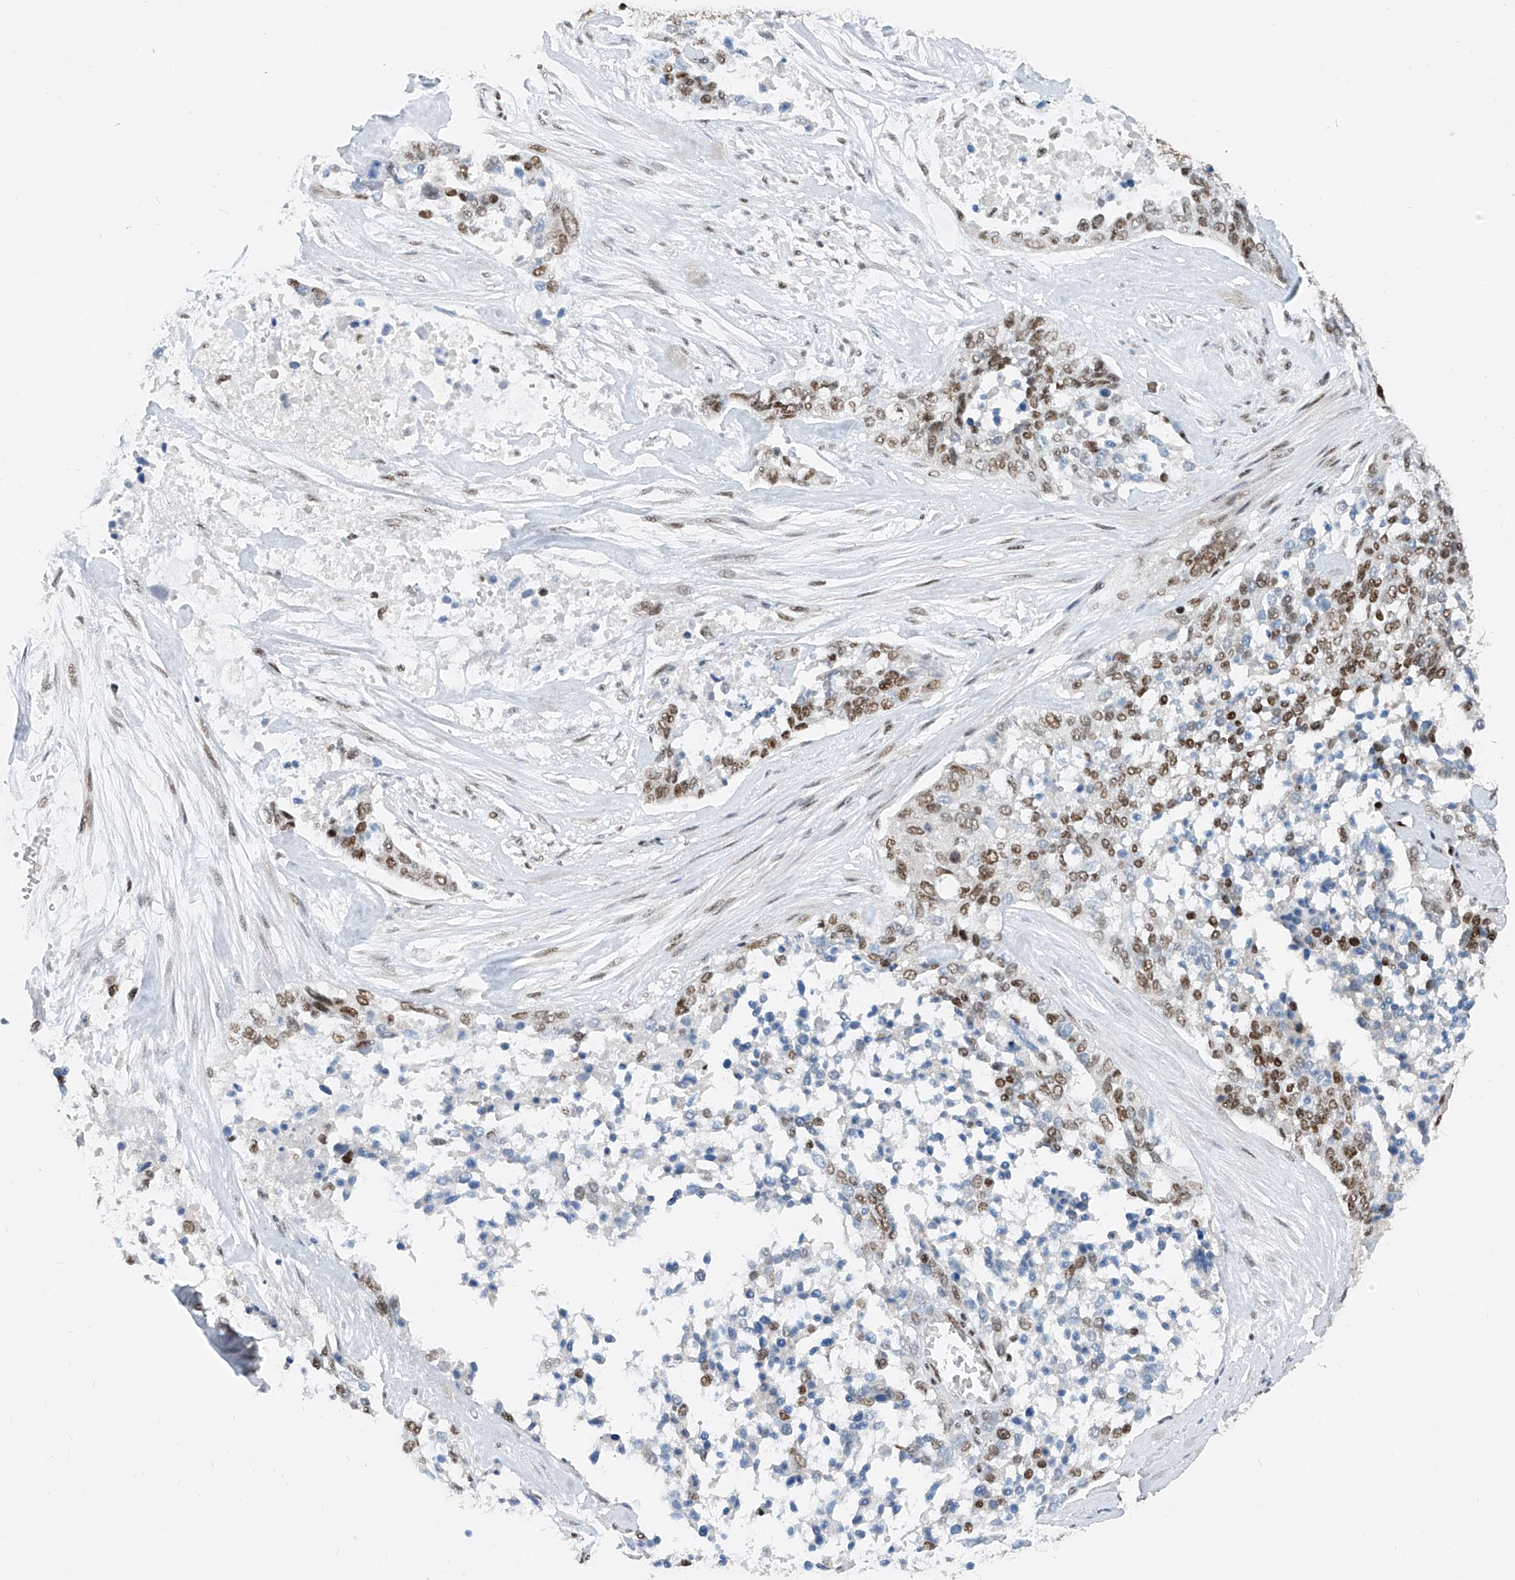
{"staining": {"intensity": "moderate", "quantity": "25%-75%", "location": "nuclear"}, "tissue": "ovarian cancer", "cell_type": "Tumor cells", "image_type": "cancer", "snomed": [{"axis": "morphology", "description": "Cystadenocarcinoma, serous, NOS"}, {"axis": "topography", "description": "Ovary"}], "caption": "Ovarian cancer stained for a protein demonstrates moderate nuclear positivity in tumor cells.", "gene": "TAF4", "patient": {"sex": "female", "age": 44}}